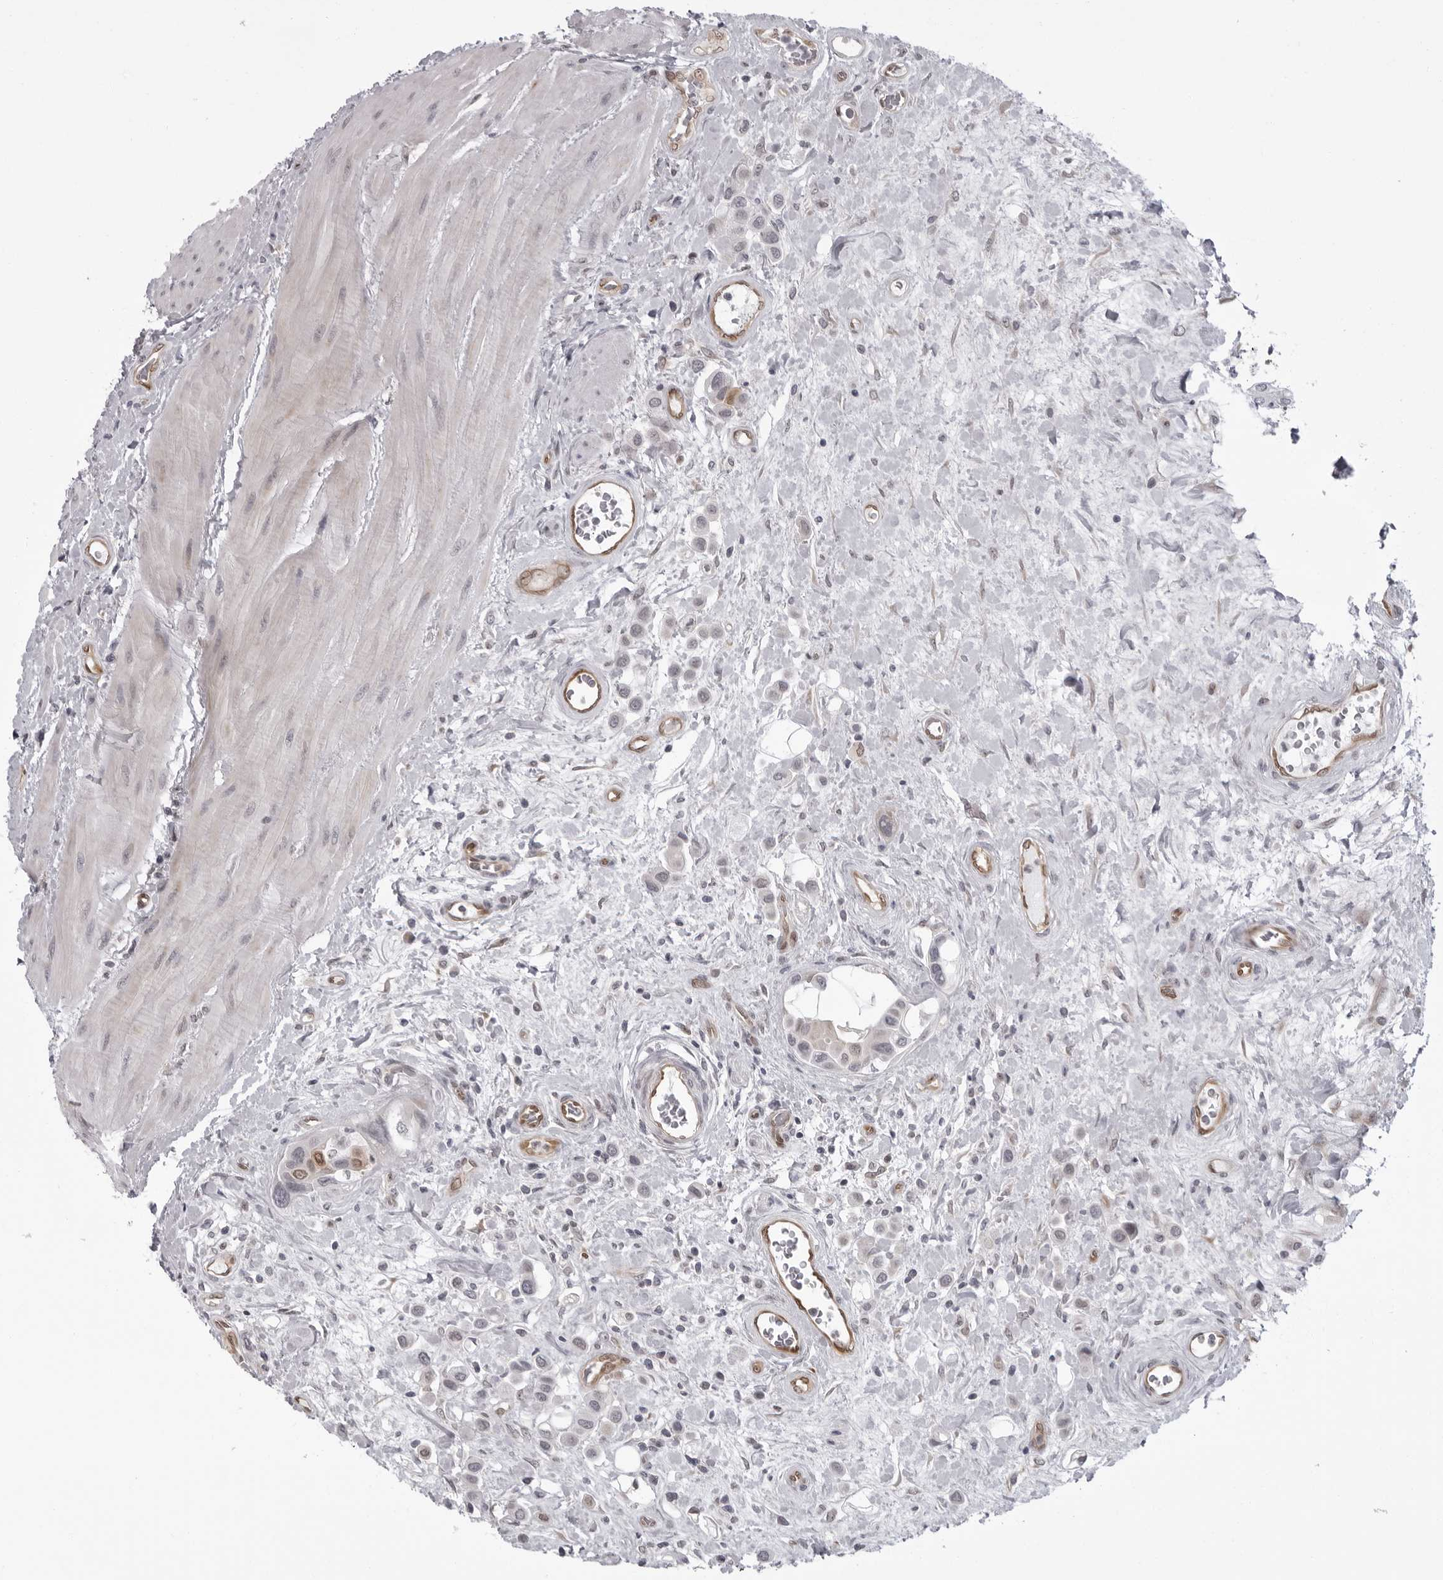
{"staining": {"intensity": "negative", "quantity": "none", "location": "none"}, "tissue": "urothelial cancer", "cell_type": "Tumor cells", "image_type": "cancer", "snomed": [{"axis": "morphology", "description": "Urothelial carcinoma, High grade"}, {"axis": "topography", "description": "Urinary bladder"}], "caption": "The immunohistochemistry (IHC) histopathology image has no significant positivity in tumor cells of urothelial carcinoma (high-grade) tissue.", "gene": "MAPK12", "patient": {"sex": "male", "age": 50}}